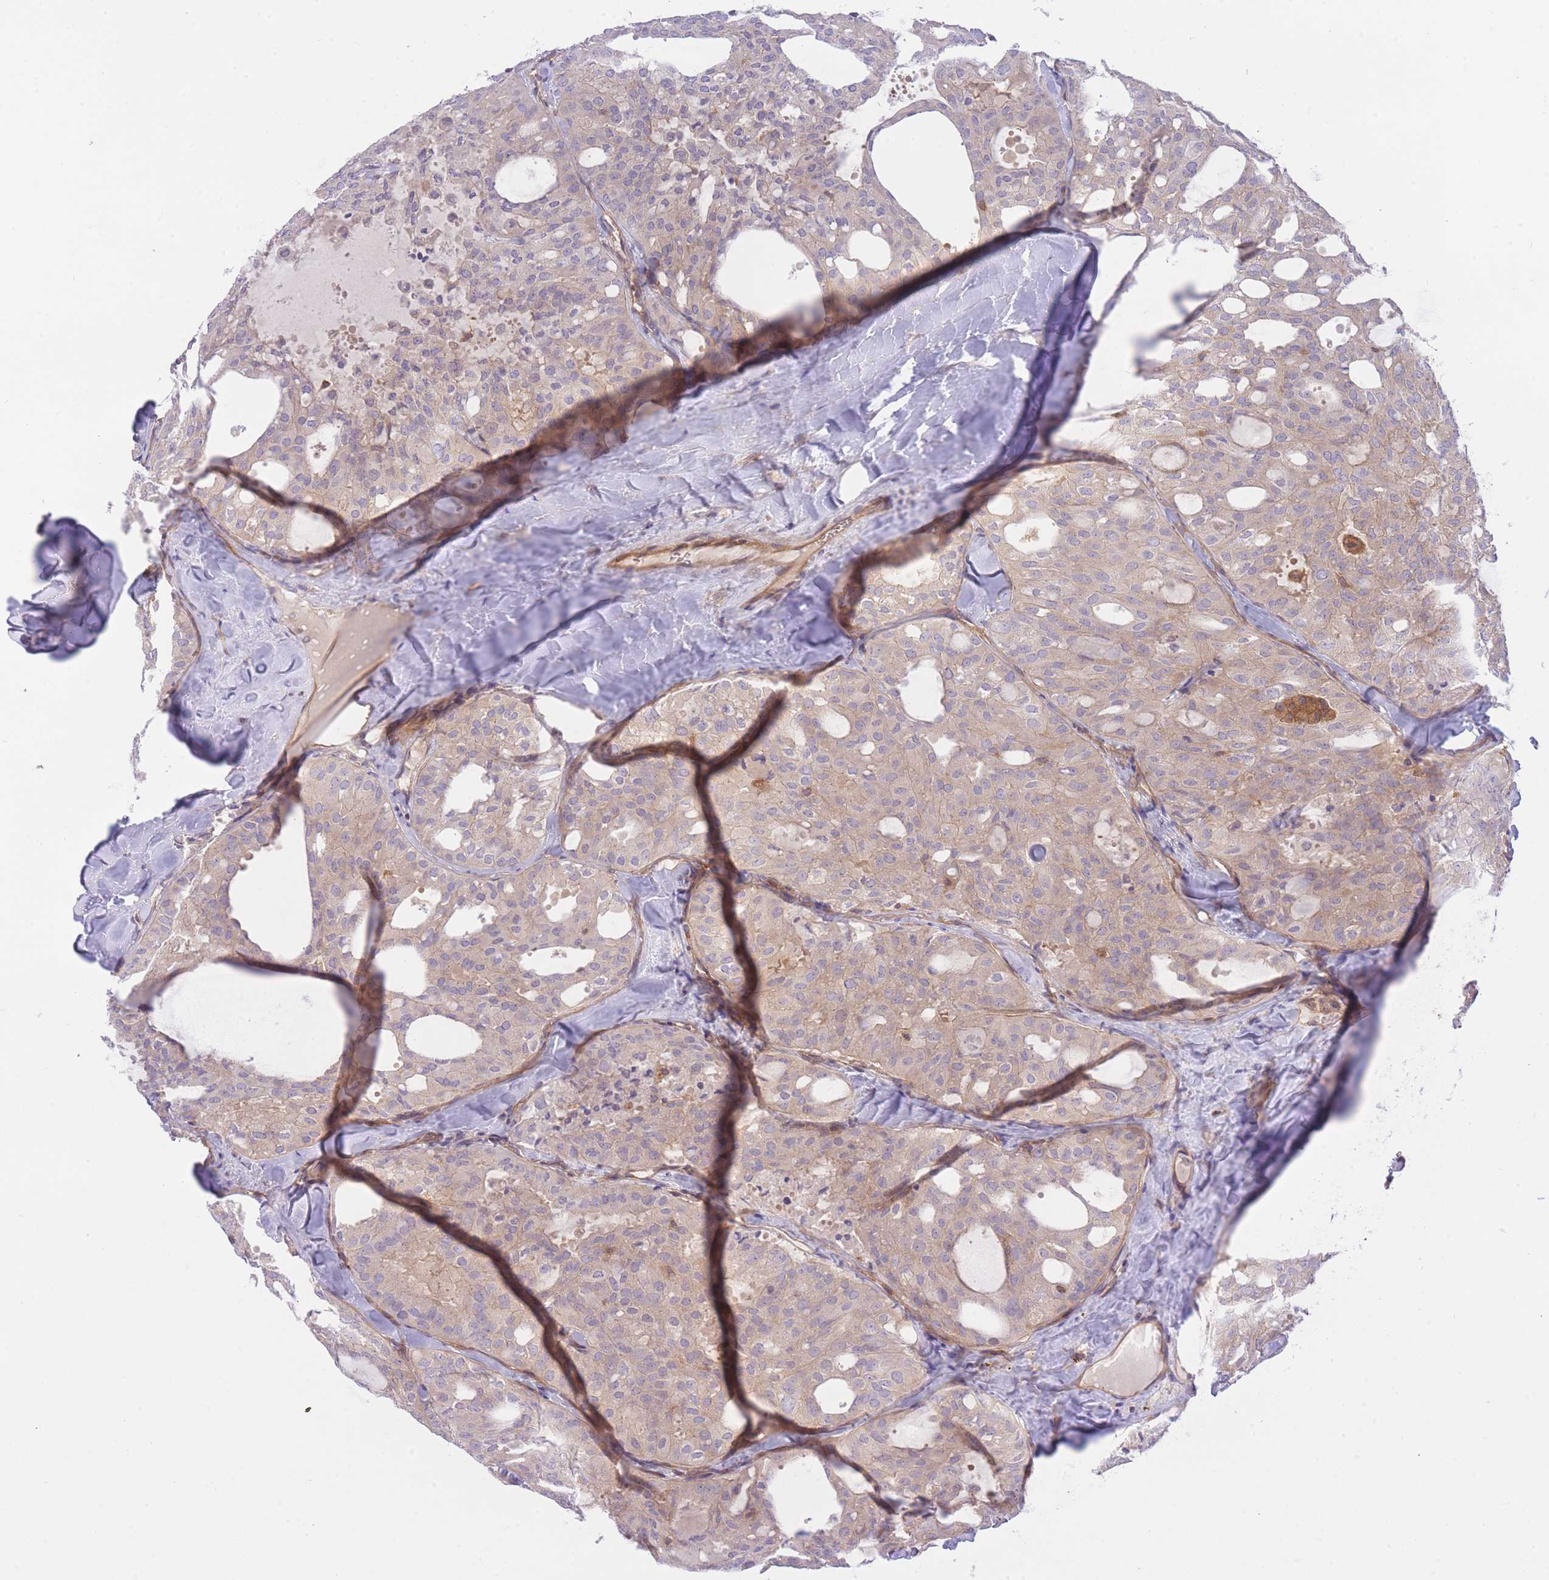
{"staining": {"intensity": "weak", "quantity": "25%-75%", "location": "cytoplasmic/membranous"}, "tissue": "thyroid cancer", "cell_type": "Tumor cells", "image_type": "cancer", "snomed": [{"axis": "morphology", "description": "Follicular adenoma carcinoma, NOS"}, {"axis": "topography", "description": "Thyroid gland"}], "caption": "Immunohistochemistry (IHC) (DAB) staining of thyroid cancer demonstrates weak cytoplasmic/membranous protein expression in approximately 25%-75% of tumor cells. (IHC, brightfield microscopy, high magnification).", "gene": "PREP", "patient": {"sex": "male", "age": 75}}